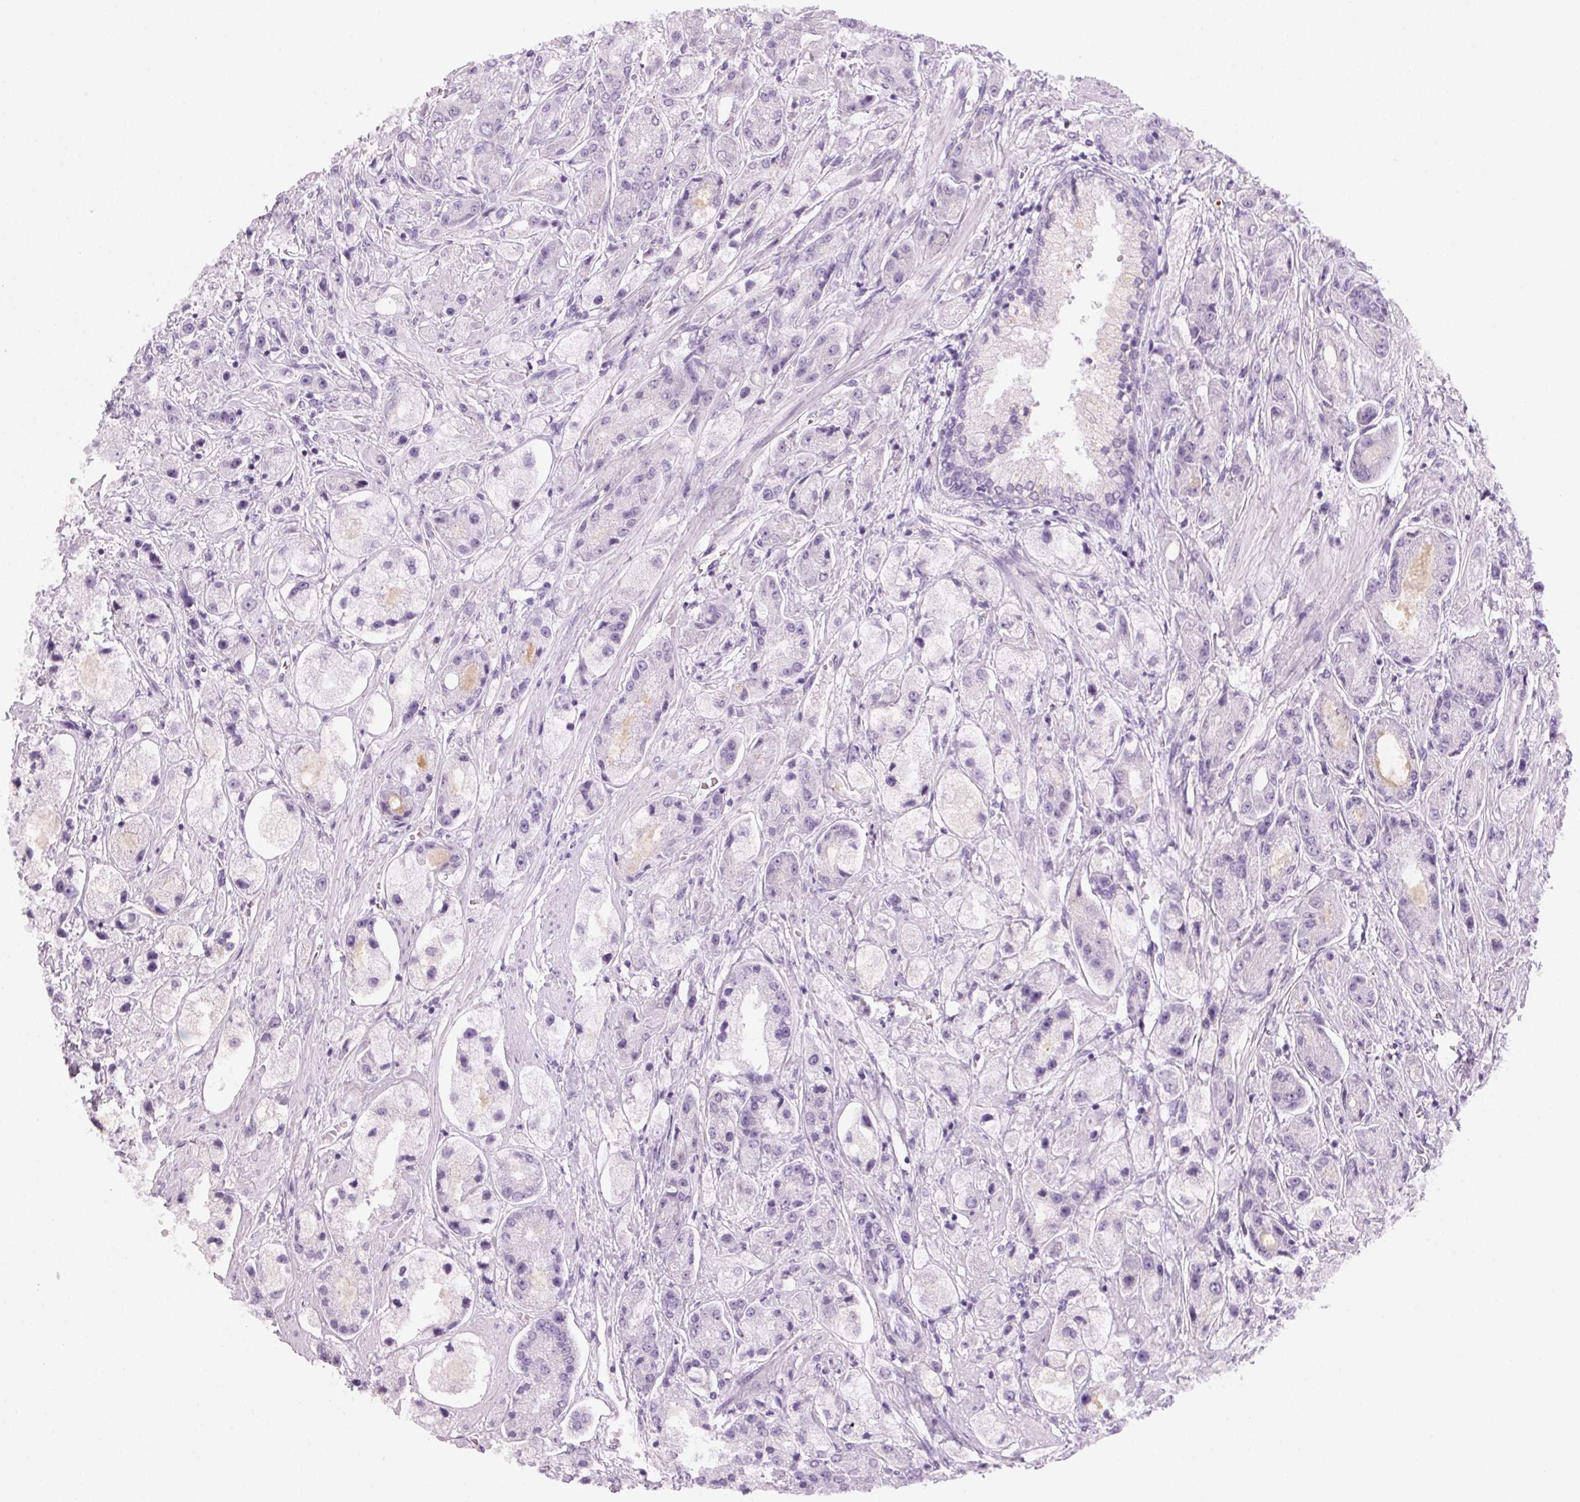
{"staining": {"intensity": "negative", "quantity": "none", "location": "none"}, "tissue": "prostate cancer", "cell_type": "Tumor cells", "image_type": "cancer", "snomed": [{"axis": "morphology", "description": "Adenocarcinoma, High grade"}, {"axis": "topography", "description": "Prostate"}], "caption": "DAB (3,3'-diaminobenzidine) immunohistochemical staining of human prostate high-grade adenocarcinoma demonstrates no significant staining in tumor cells.", "gene": "ADAM20", "patient": {"sex": "male", "age": 67}}